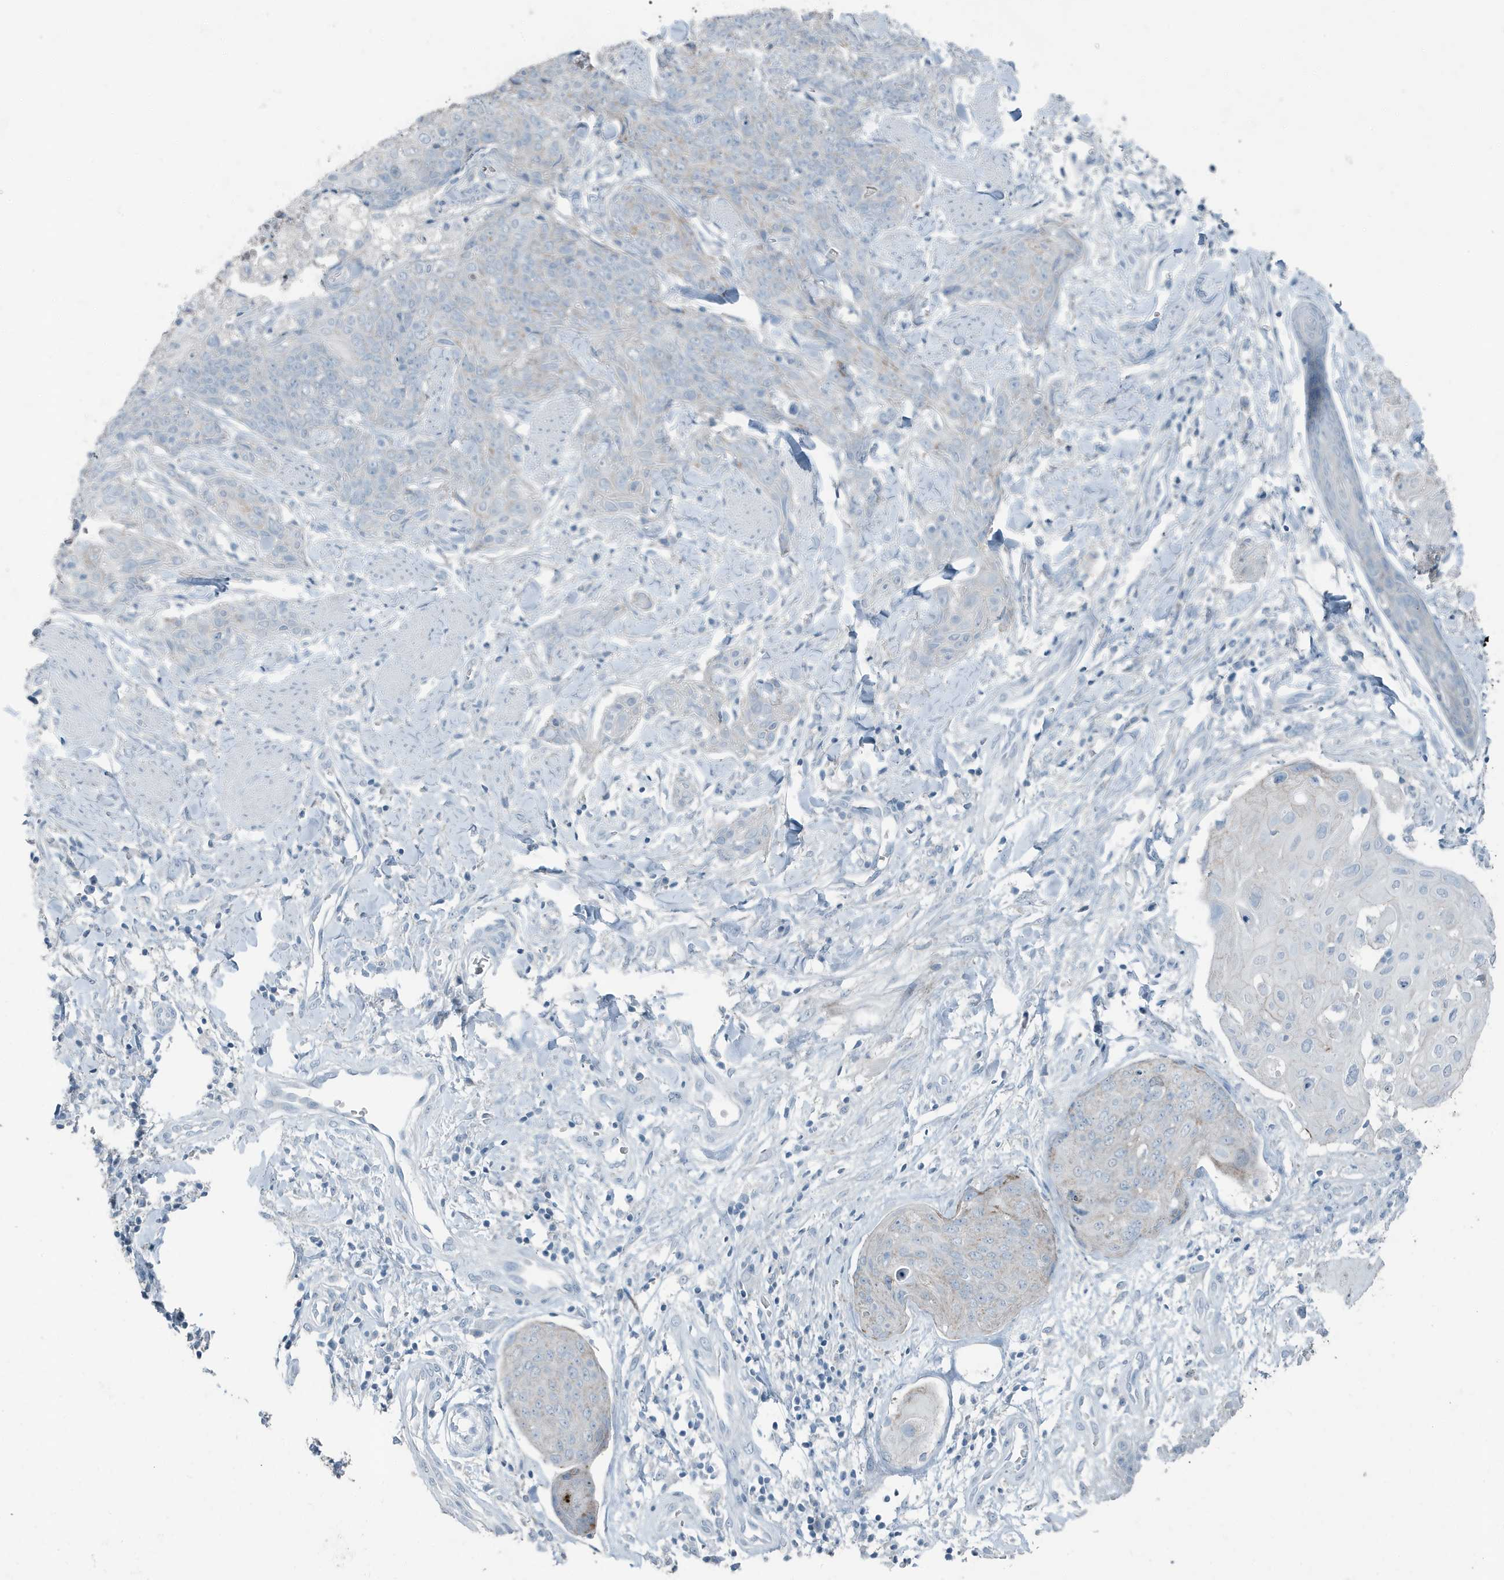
{"staining": {"intensity": "negative", "quantity": "none", "location": "none"}, "tissue": "skin cancer", "cell_type": "Tumor cells", "image_type": "cancer", "snomed": [{"axis": "morphology", "description": "Squamous cell carcinoma, NOS"}, {"axis": "topography", "description": "Skin"}, {"axis": "topography", "description": "Vulva"}], "caption": "This is an immunohistochemistry (IHC) histopathology image of skin cancer. There is no expression in tumor cells.", "gene": "FAM162A", "patient": {"sex": "female", "age": 85}}